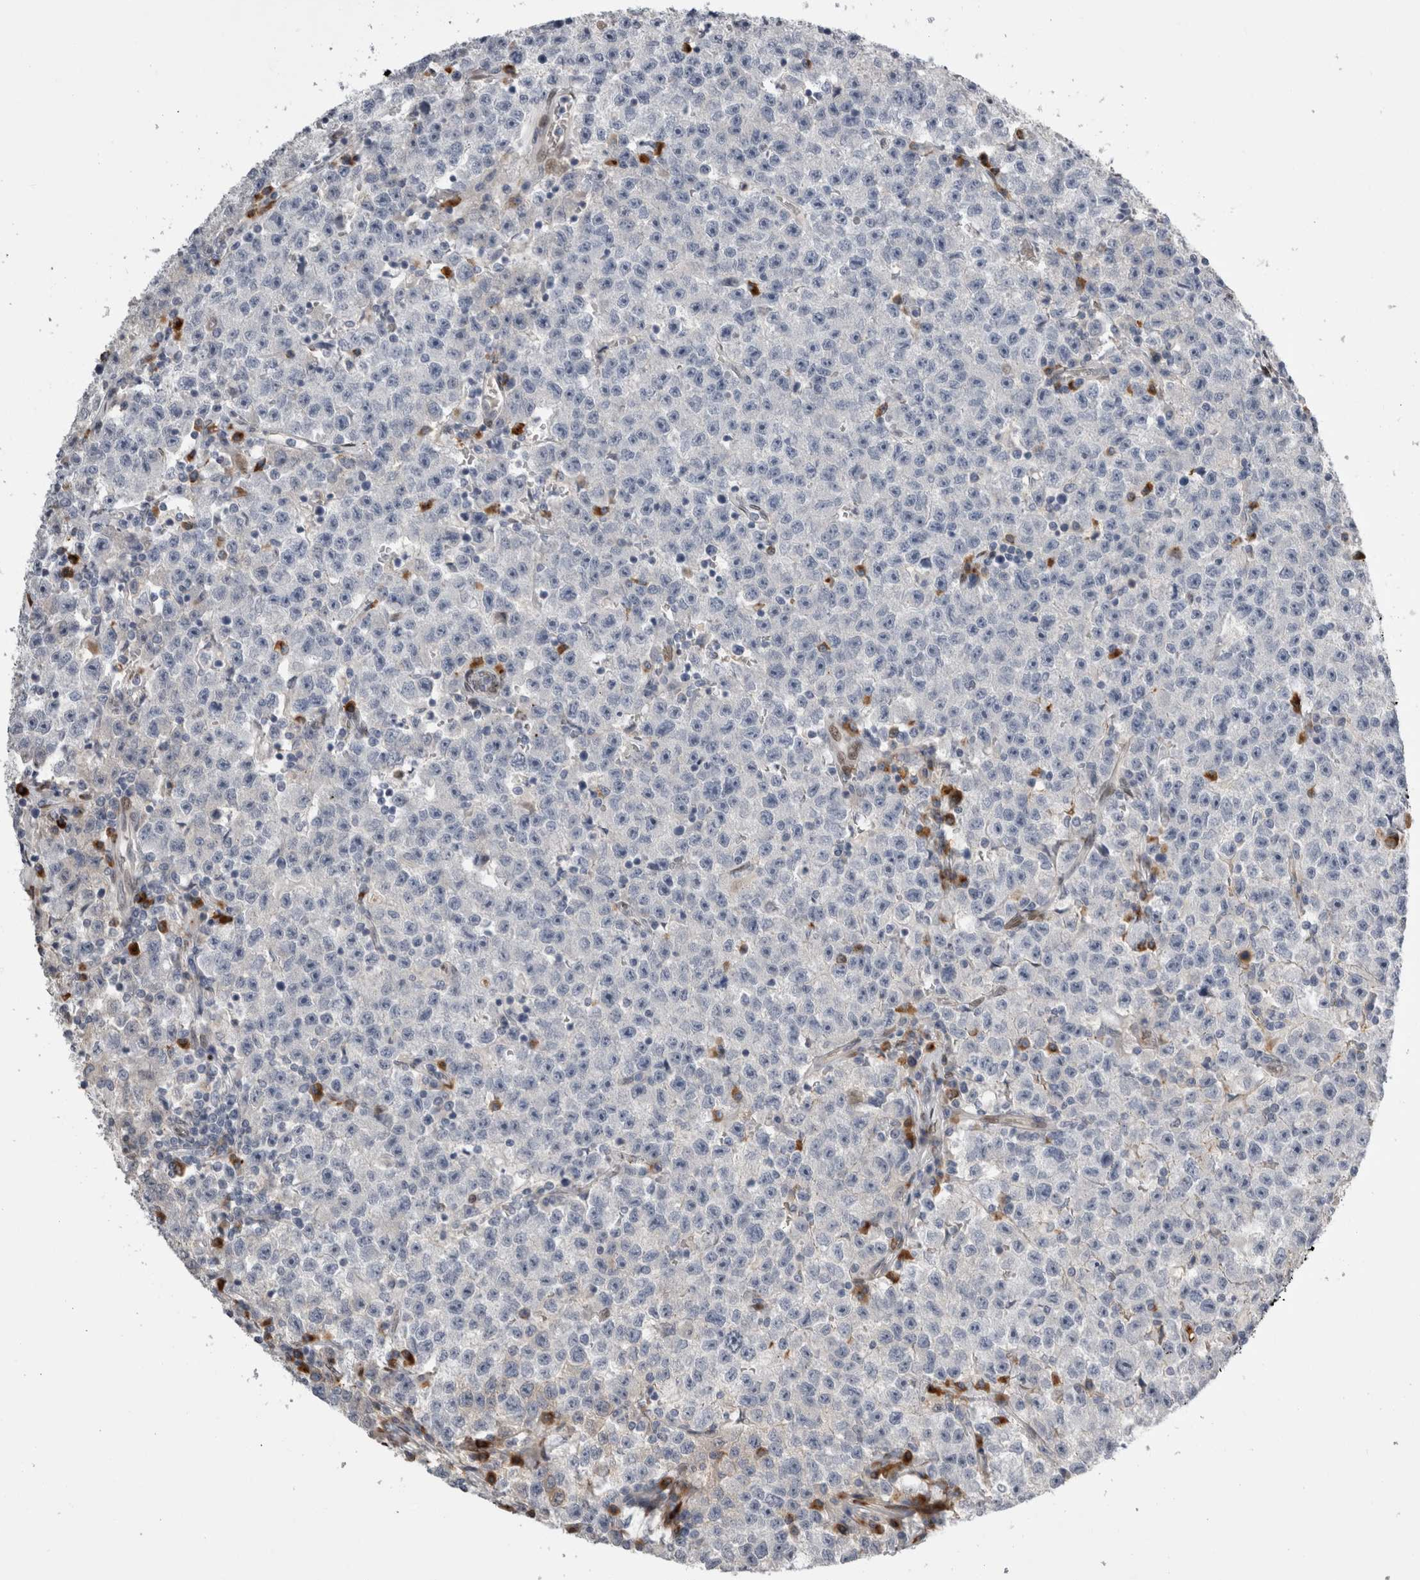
{"staining": {"intensity": "negative", "quantity": "none", "location": "none"}, "tissue": "testis cancer", "cell_type": "Tumor cells", "image_type": "cancer", "snomed": [{"axis": "morphology", "description": "Seminoma, NOS"}, {"axis": "topography", "description": "Testis"}], "caption": "A micrograph of human testis seminoma is negative for staining in tumor cells.", "gene": "DMTN", "patient": {"sex": "male", "age": 22}}